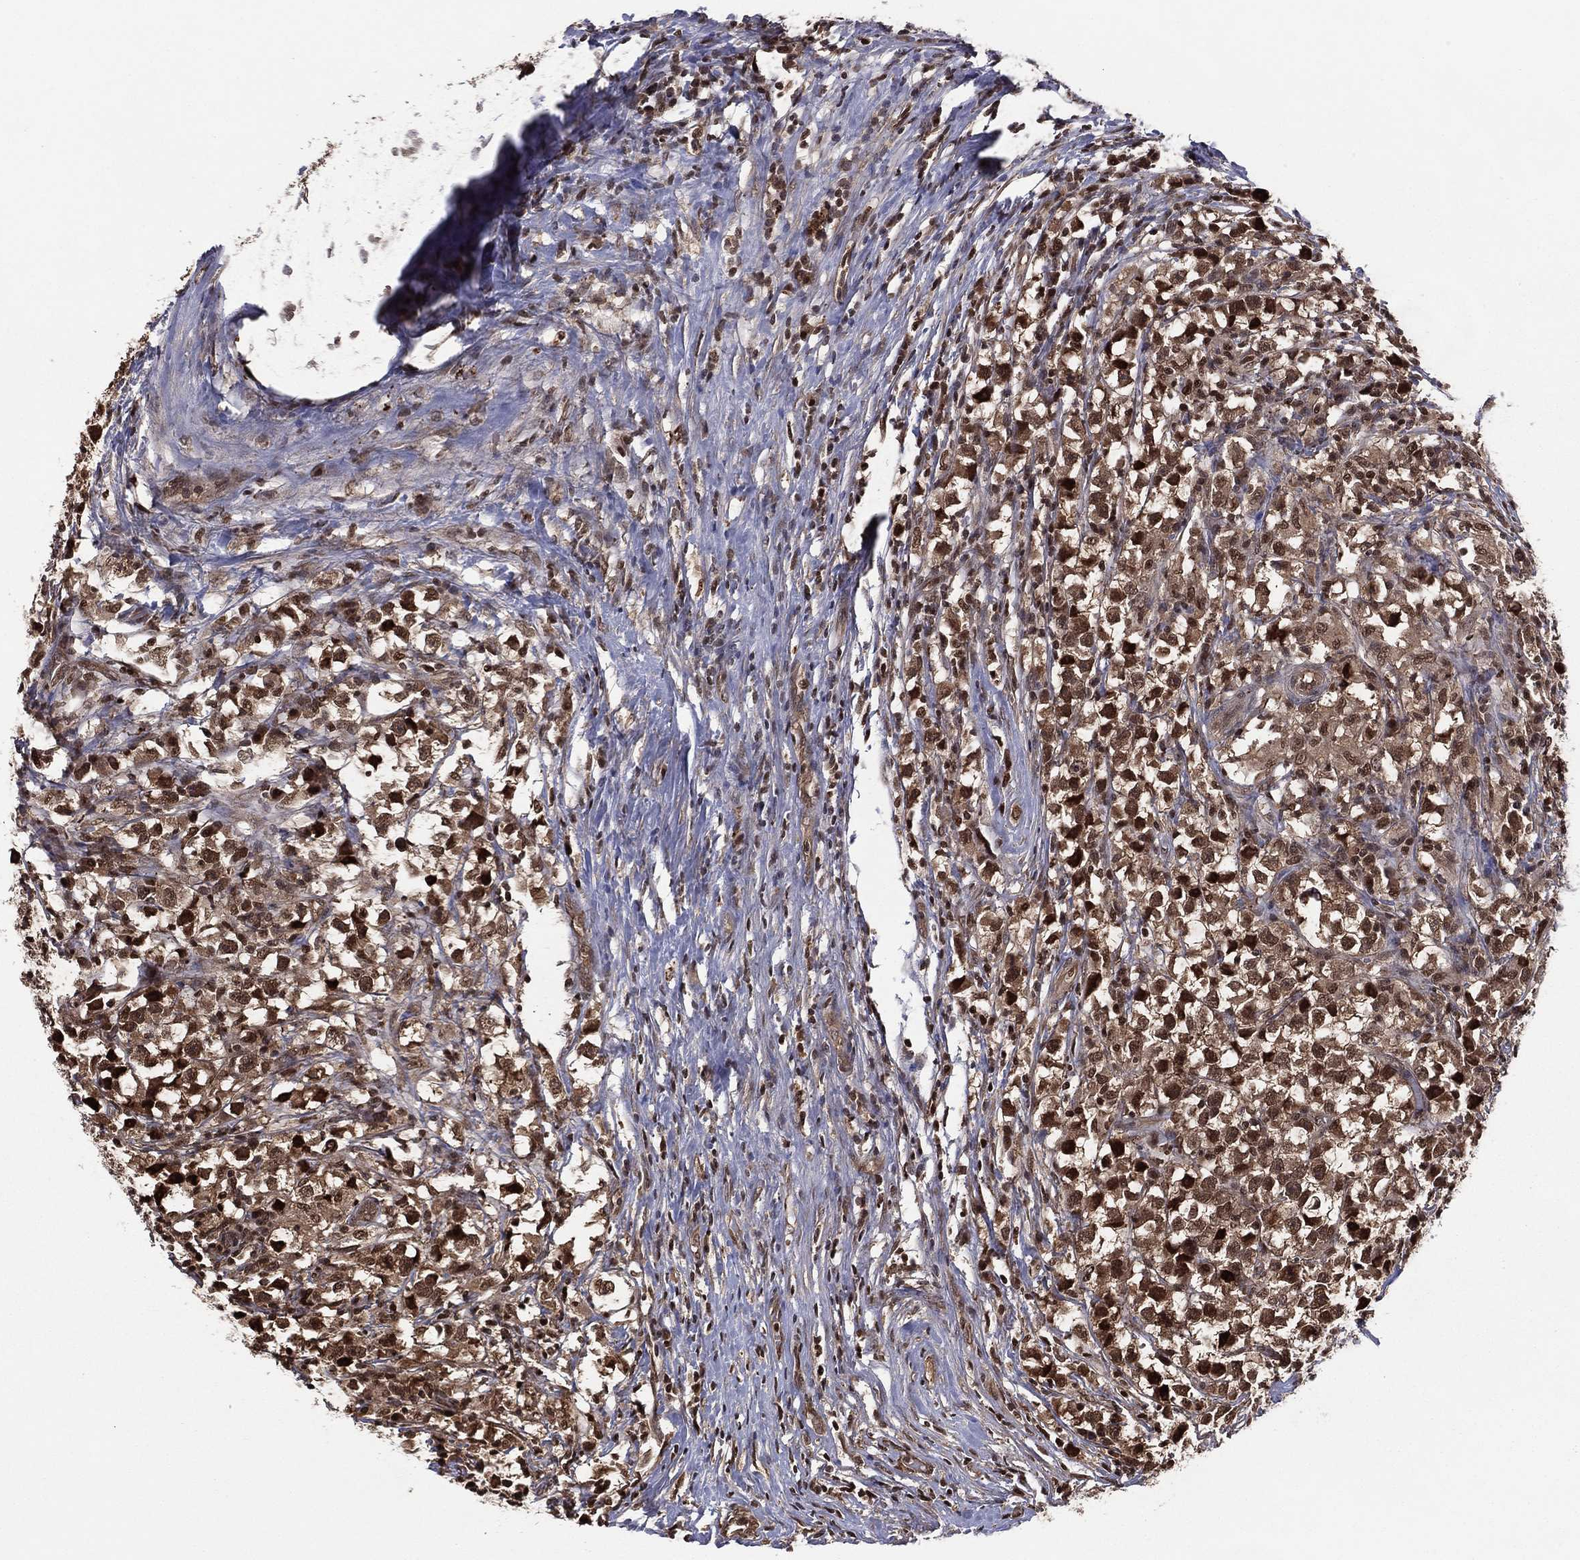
{"staining": {"intensity": "strong", "quantity": "25%-75%", "location": "cytoplasmic/membranous,nuclear"}, "tissue": "testis cancer", "cell_type": "Tumor cells", "image_type": "cancer", "snomed": [{"axis": "morphology", "description": "Seminoma, NOS"}, {"axis": "topography", "description": "Testis"}], "caption": "Seminoma (testis) tissue shows strong cytoplasmic/membranous and nuclear positivity in about 25%-75% of tumor cells (Stains: DAB (3,3'-diaminobenzidine) in brown, nuclei in blue, Microscopy: brightfield microscopy at high magnification).", "gene": "ICOSLG", "patient": {"sex": "male", "age": 33}}